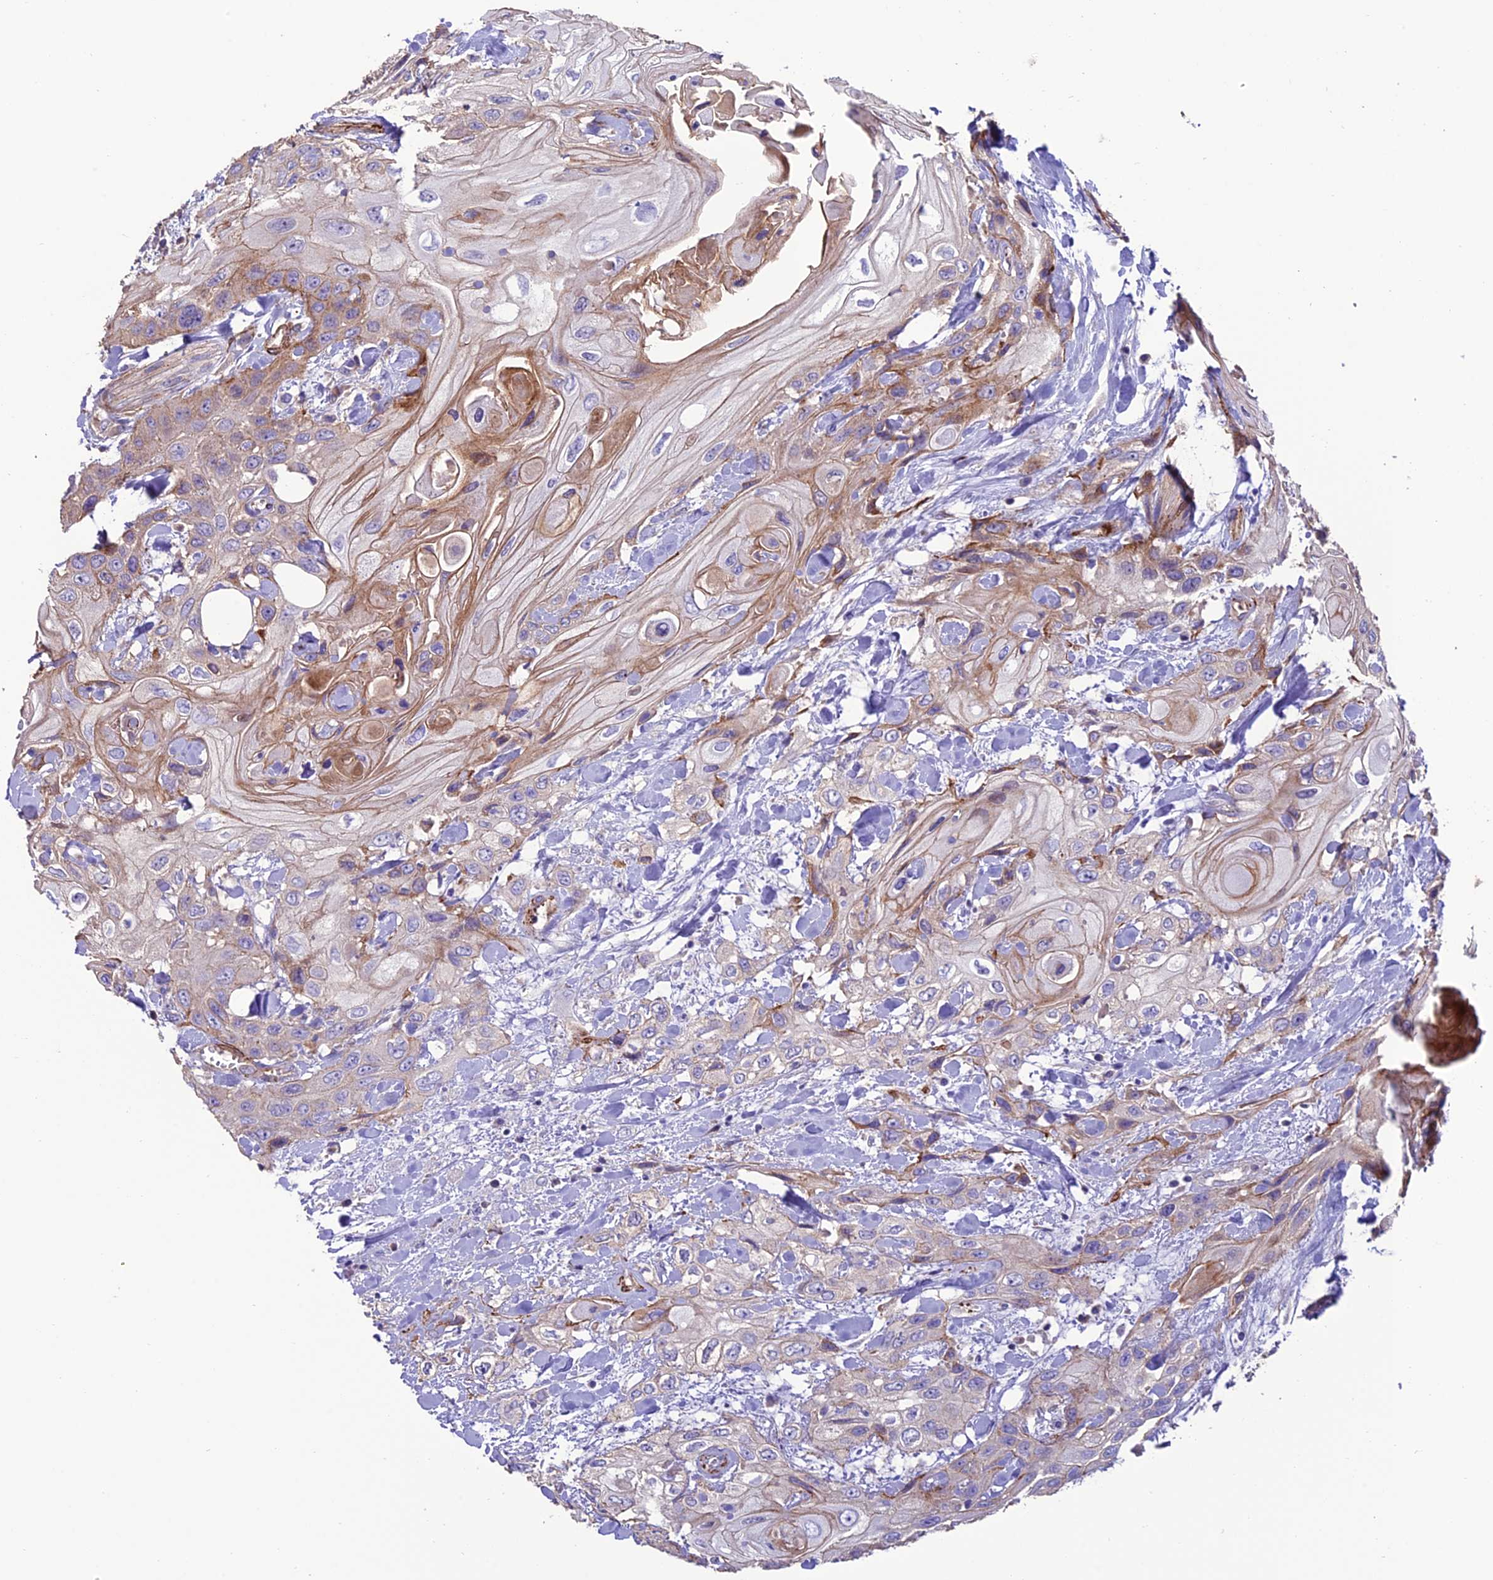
{"staining": {"intensity": "moderate", "quantity": "25%-75%", "location": "cytoplasmic/membranous"}, "tissue": "head and neck cancer", "cell_type": "Tumor cells", "image_type": "cancer", "snomed": [{"axis": "morphology", "description": "Squamous cell carcinoma, NOS"}, {"axis": "topography", "description": "Head-Neck"}], "caption": "Immunohistochemical staining of human head and neck squamous cell carcinoma displays medium levels of moderate cytoplasmic/membranous staining in about 25%-75% of tumor cells.", "gene": "REX1BD", "patient": {"sex": "female", "age": 43}}